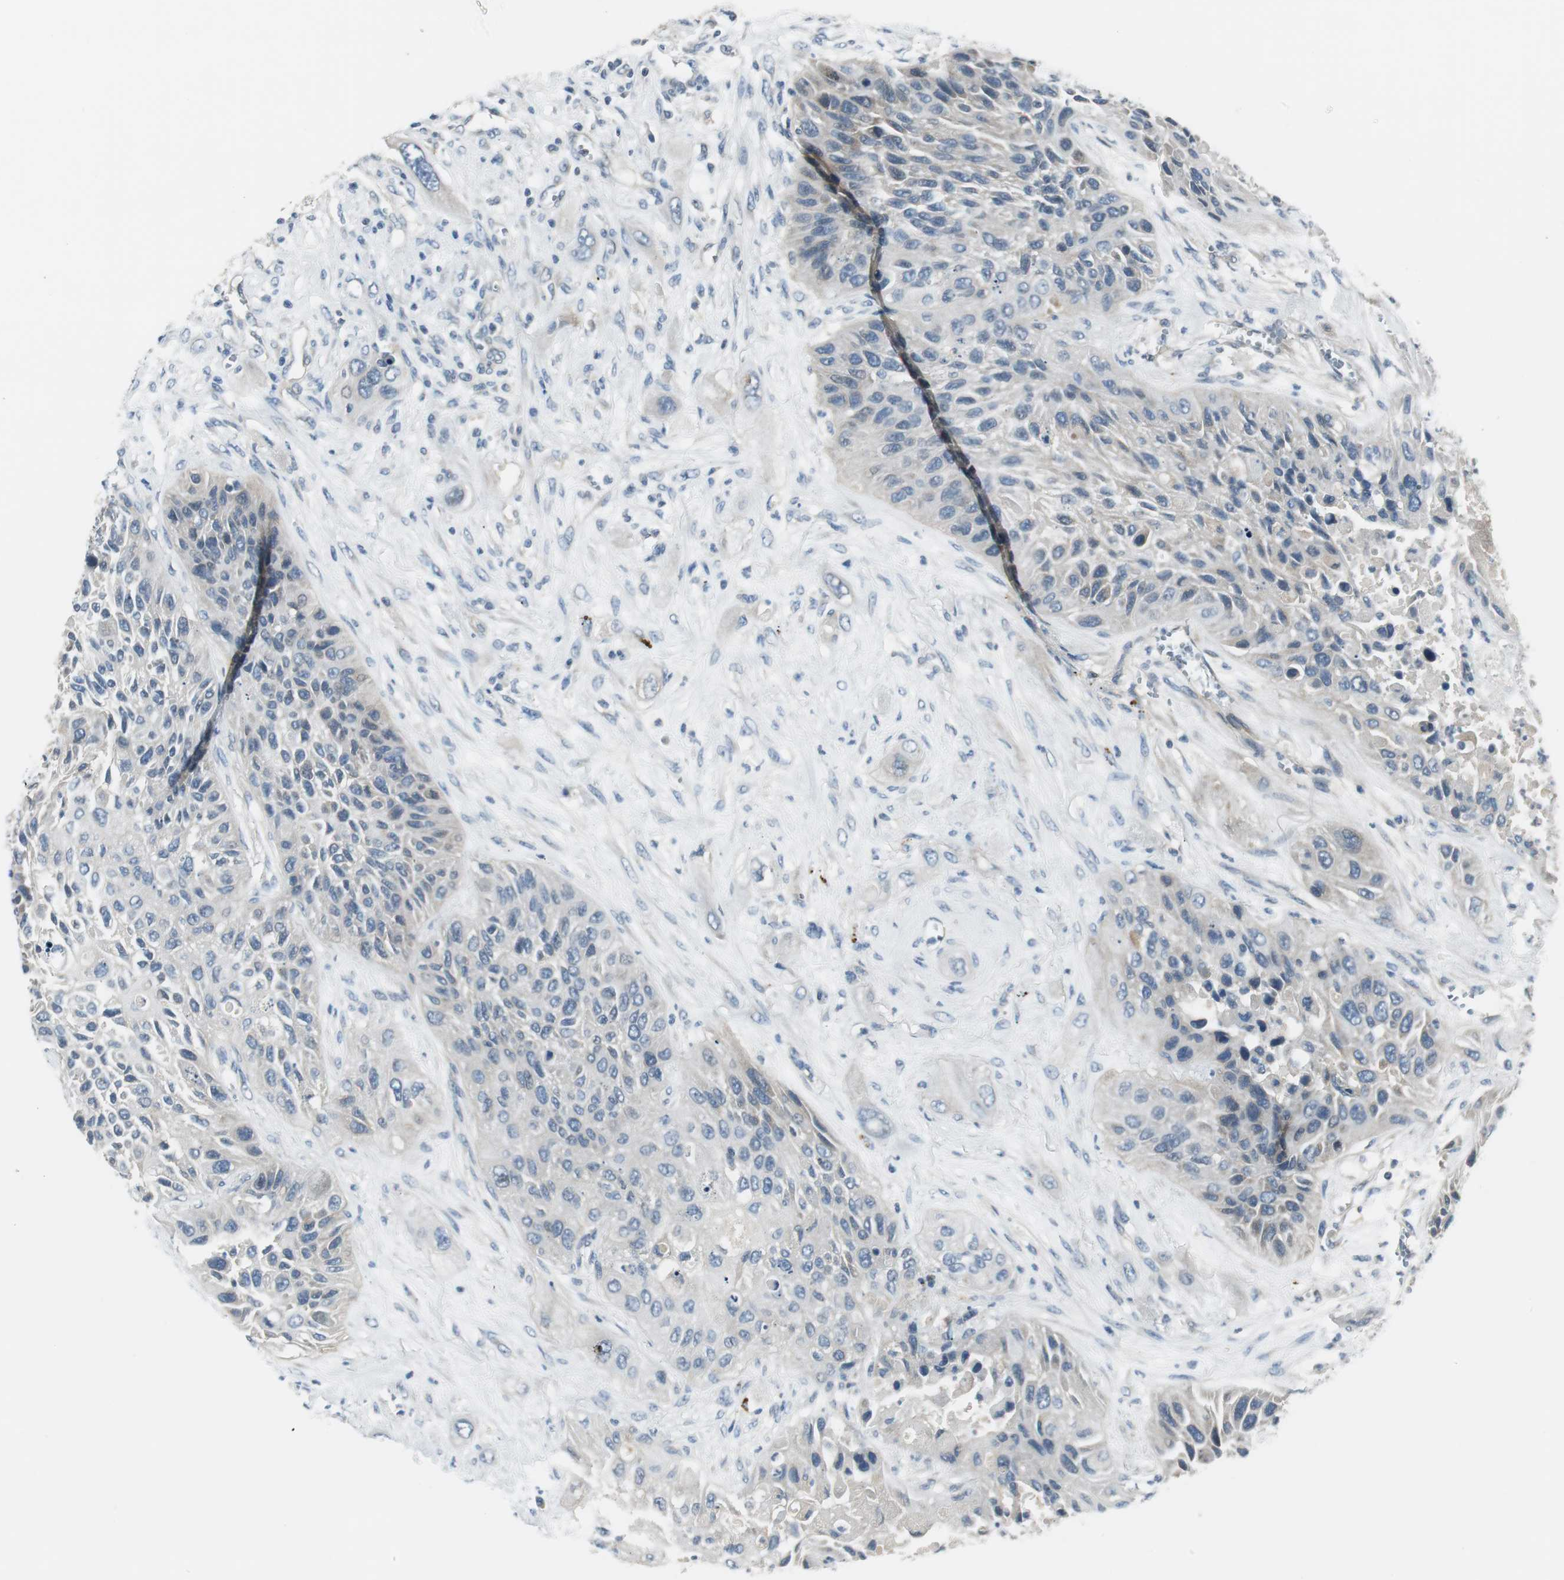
{"staining": {"intensity": "negative", "quantity": "none", "location": "none"}, "tissue": "lung cancer", "cell_type": "Tumor cells", "image_type": "cancer", "snomed": [{"axis": "morphology", "description": "Squamous cell carcinoma, NOS"}, {"axis": "topography", "description": "Lung"}], "caption": "DAB immunohistochemical staining of lung squamous cell carcinoma displays no significant positivity in tumor cells.", "gene": "PRKAA1", "patient": {"sex": "female", "age": 76}}